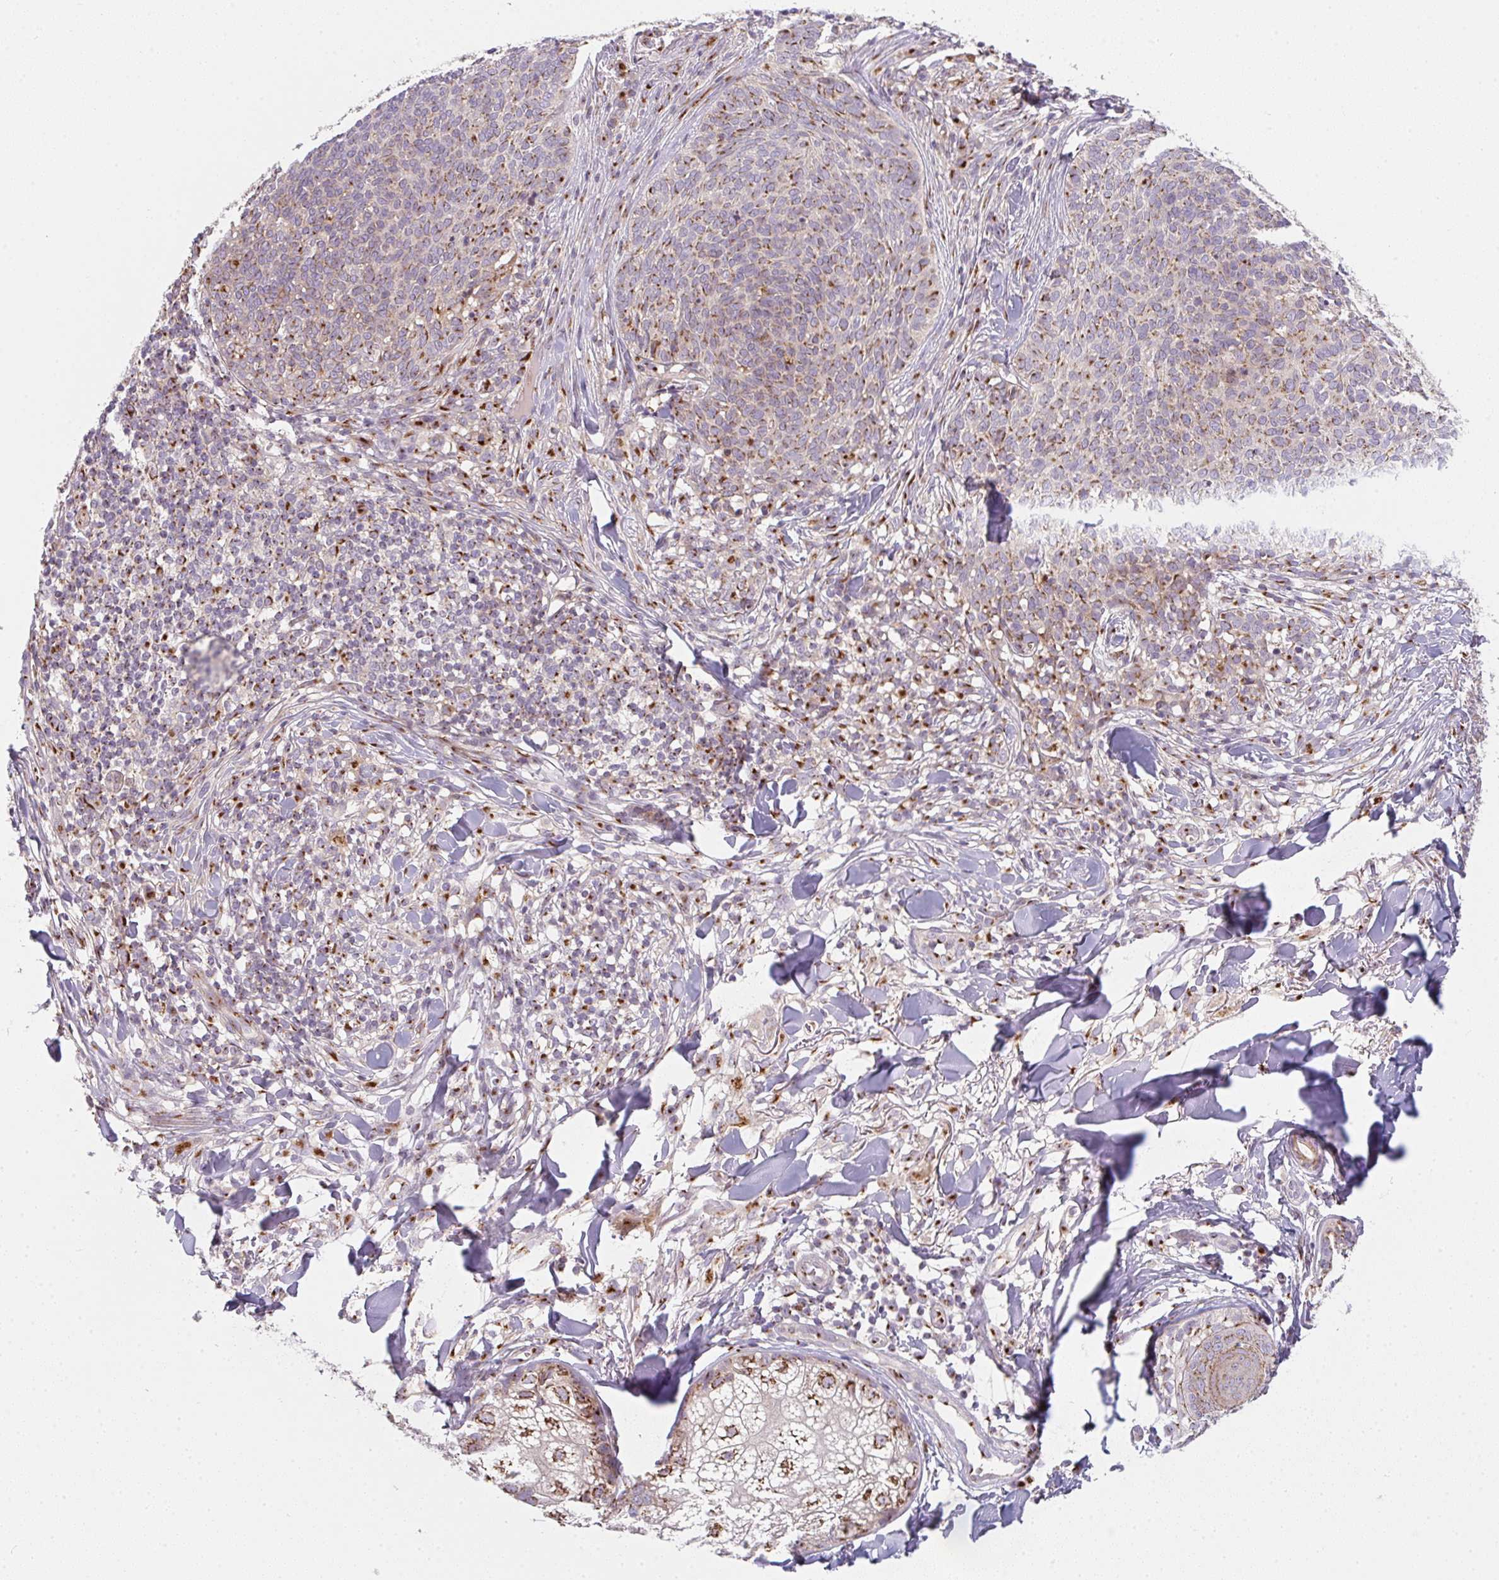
{"staining": {"intensity": "moderate", "quantity": ">75%", "location": "cytoplasmic/membranous"}, "tissue": "skin cancer", "cell_type": "Tumor cells", "image_type": "cancer", "snomed": [{"axis": "morphology", "description": "Basal cell carcinoma"}, {"axis": "topography", "description": "Skin"}, {"axis": "topography", "description": "Skin of face"}], "caption": "This is an image of immunohistochemistry staining of skin cancer, which shows moderate staining in the cytoplasmic/membranous of tumor cells.", "gene": "GVQW3", "patient": {"sex": "male", "age": 56}}